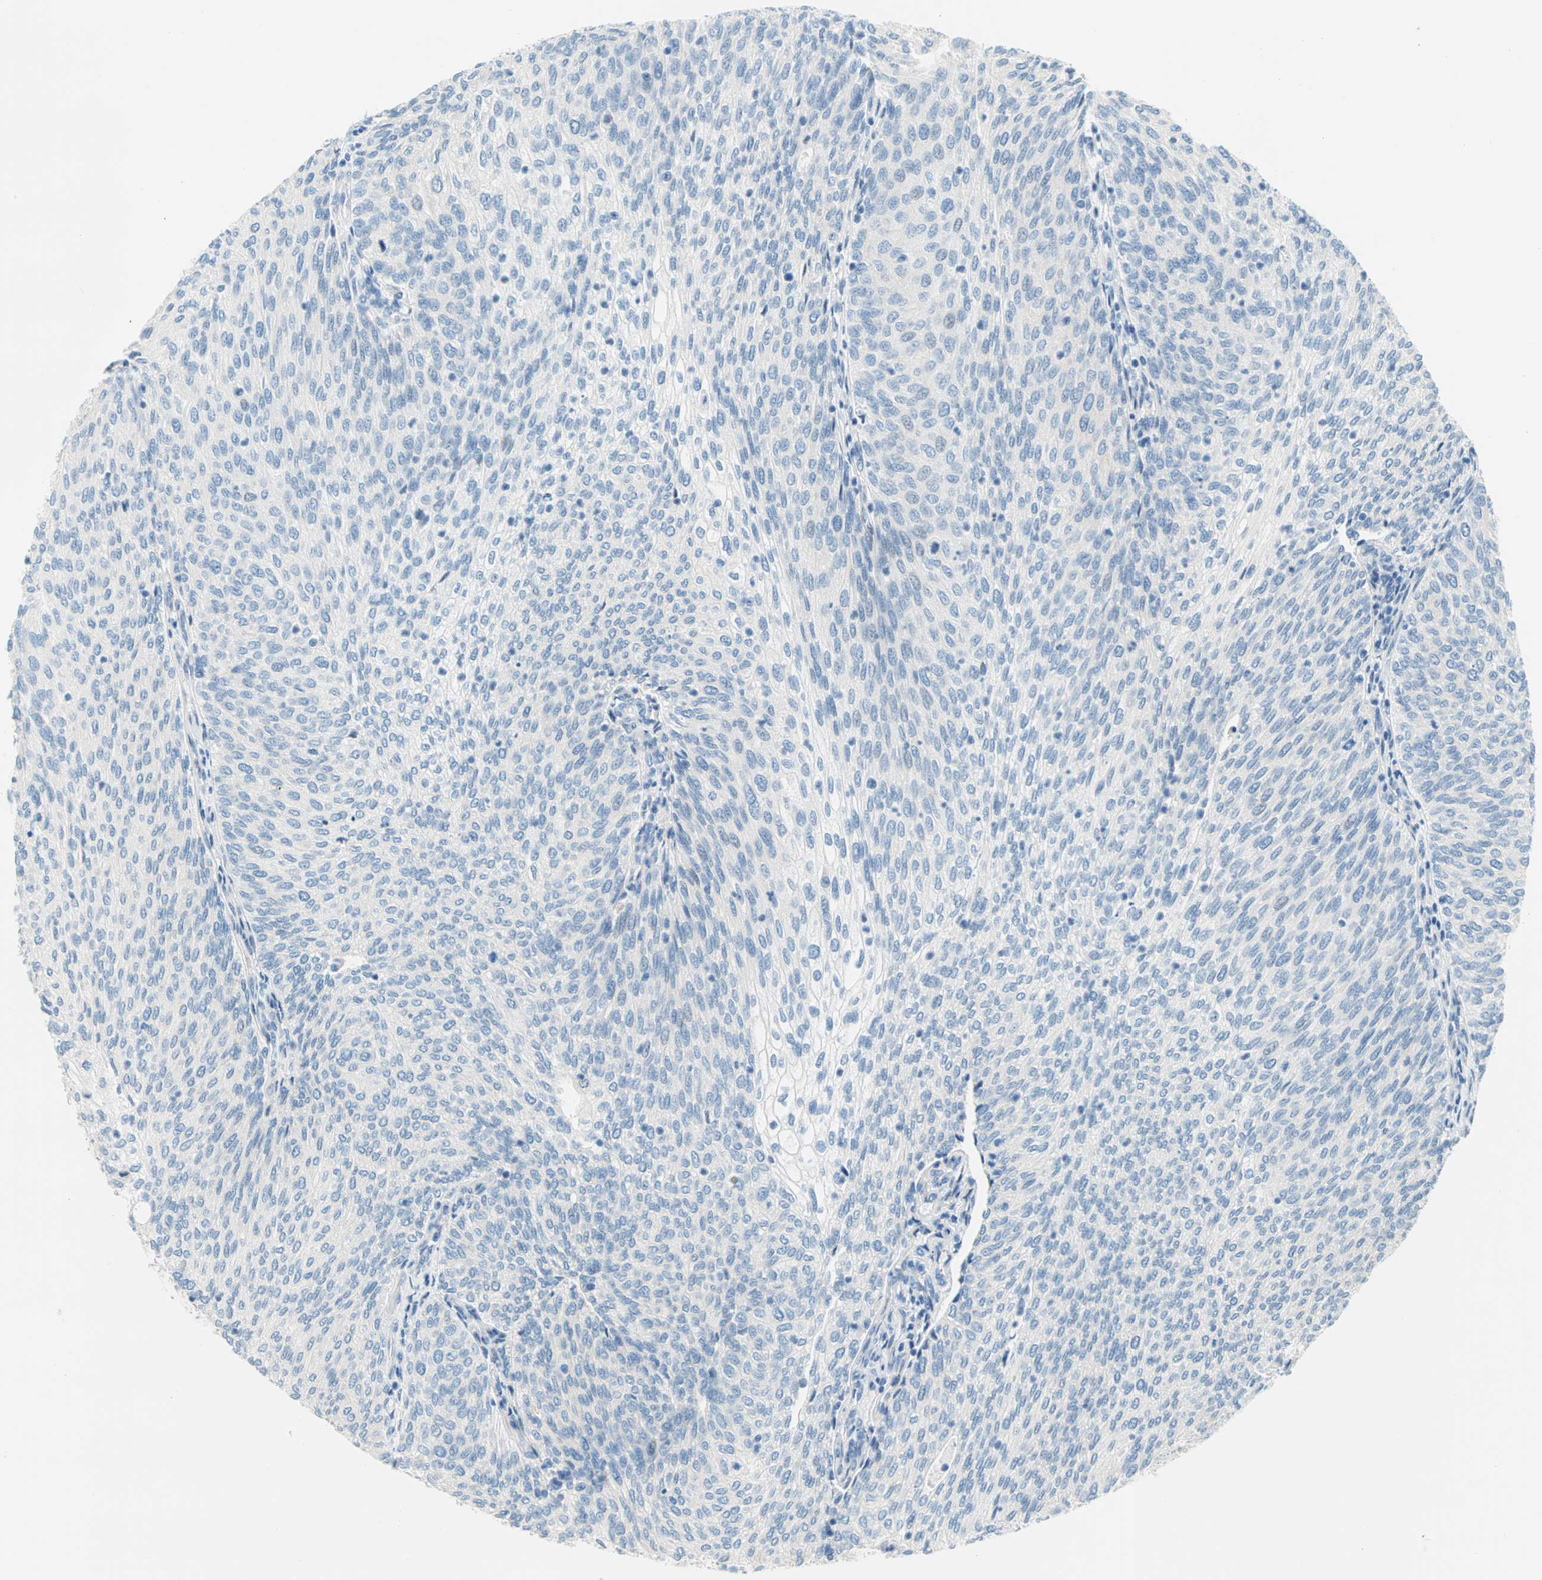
{"staining": {"intensity": "negative", "quantity": "none", "location": "none"}, "tissue": "urothelial cancer", "cell_type": "Tumor cells", "image_type": "cancer", "snomed": [{"axis": "morphology", "description": "Urothelial carcinoma, Low grade"}, {"axis": "topography", "description": "Urinary bladder"}], "caption": "DAB (3,3'-diaminobenzidine) immunohistochemical staining of human low-grade urothelial carcinoma exhibits no significant expression in tumor cells. (DAB (3,3'-diaminobenzidine) IHC, high magnification).", "gene": "TMEM163", "patient": {"sex": "female", "age": 79}}